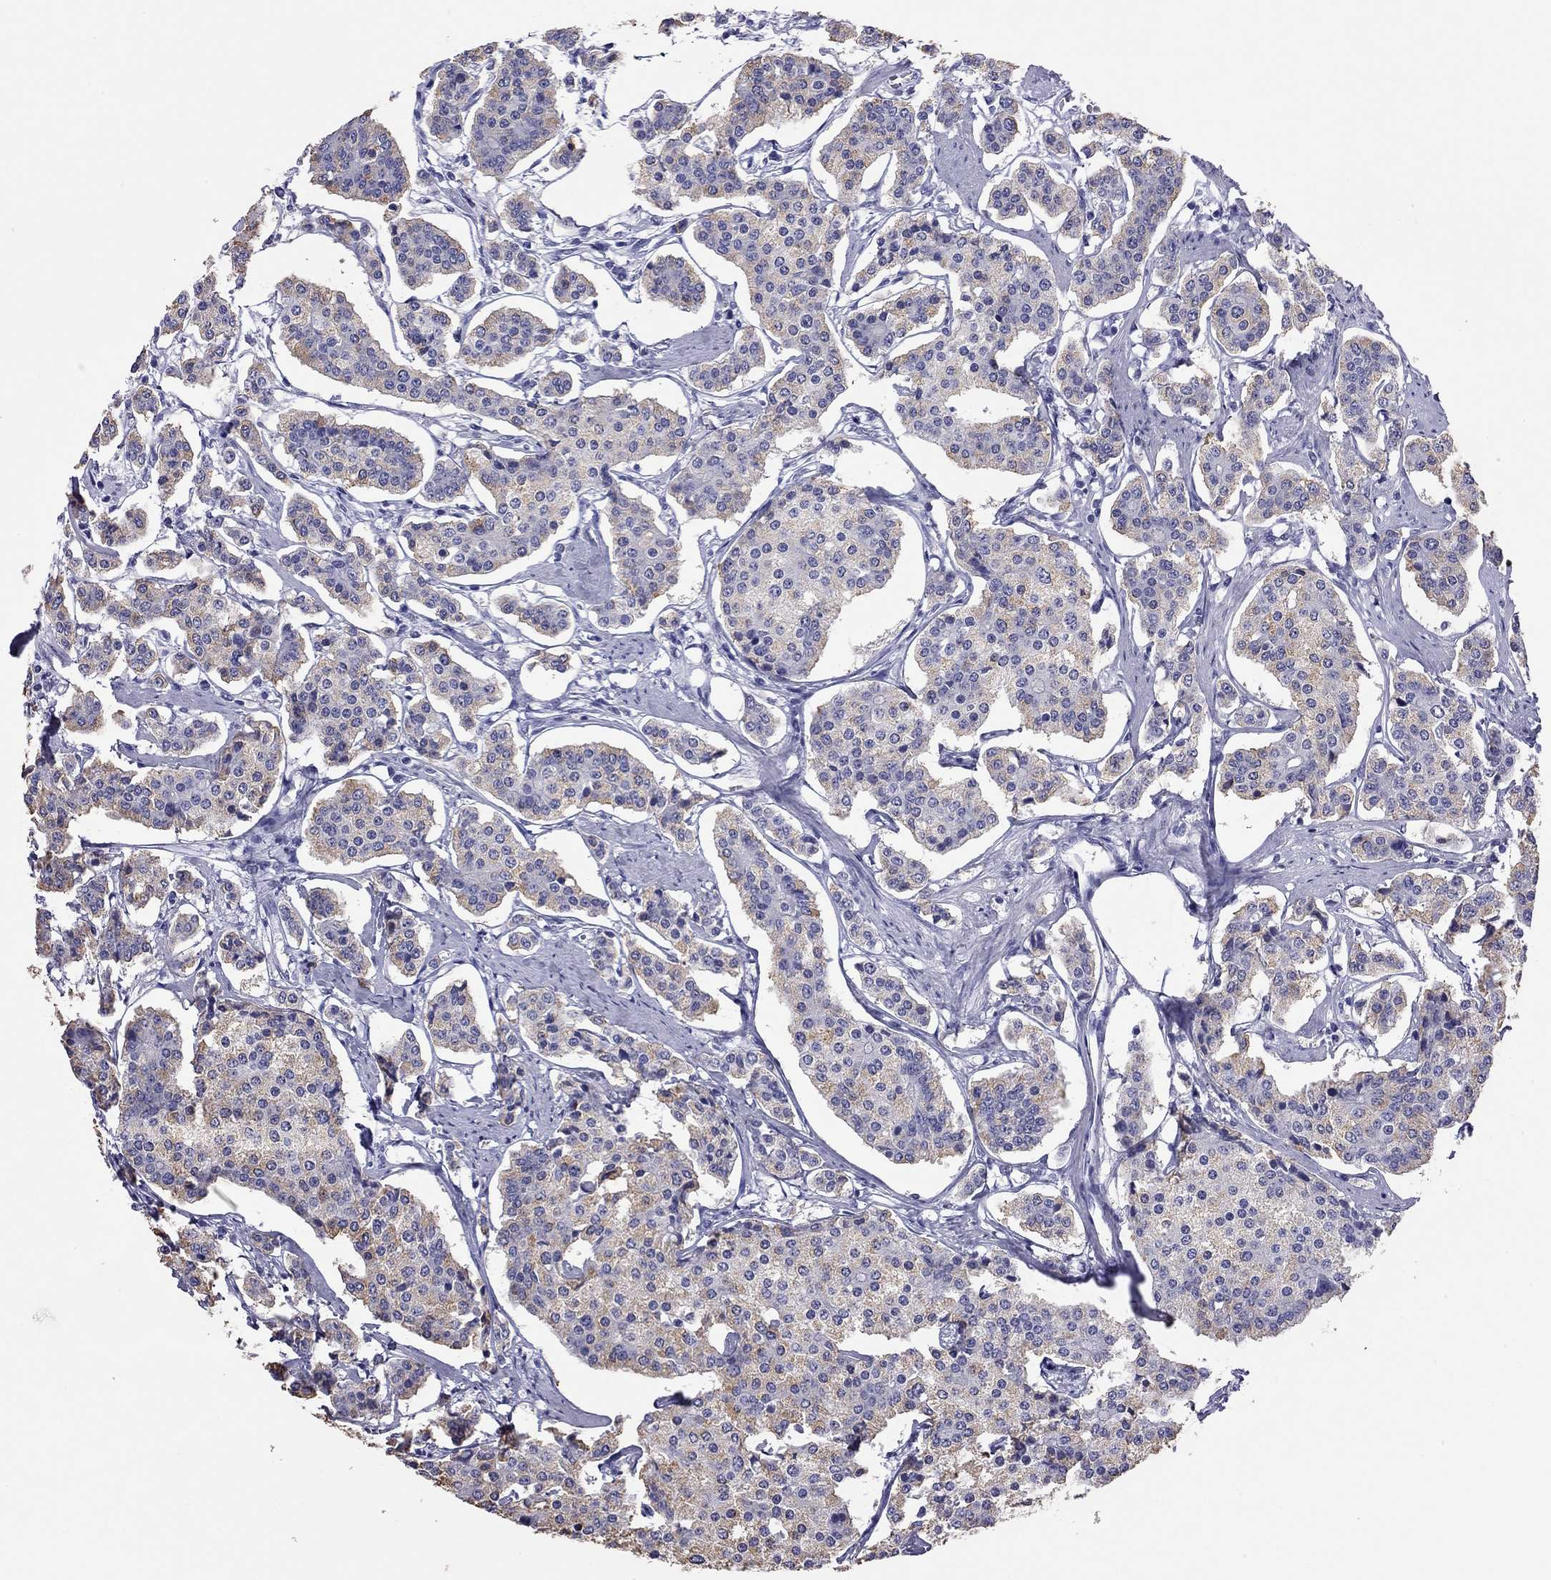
{"staining": {"intensity": "weak", "quantity": "25%-75%", "location": "cytoplasmic/membranous"}, "tissue": "carcinoid", "cell_type": "Tumor cells", "image_type": "cancer", "snomed": [{"axis": "morphology", "description": "Carcinoid, malignant, NOS"}, {"axis": "topography", "description": "Small intestine"}], "caption": "IHC of carcinoid (malignant) demonstrates low levels of weak cytoplasmic/membranous positivity in approximately 25%-75% of tumor cells.", "gene": "ODF4", "patient": {"sex": "female", "age": 65}}